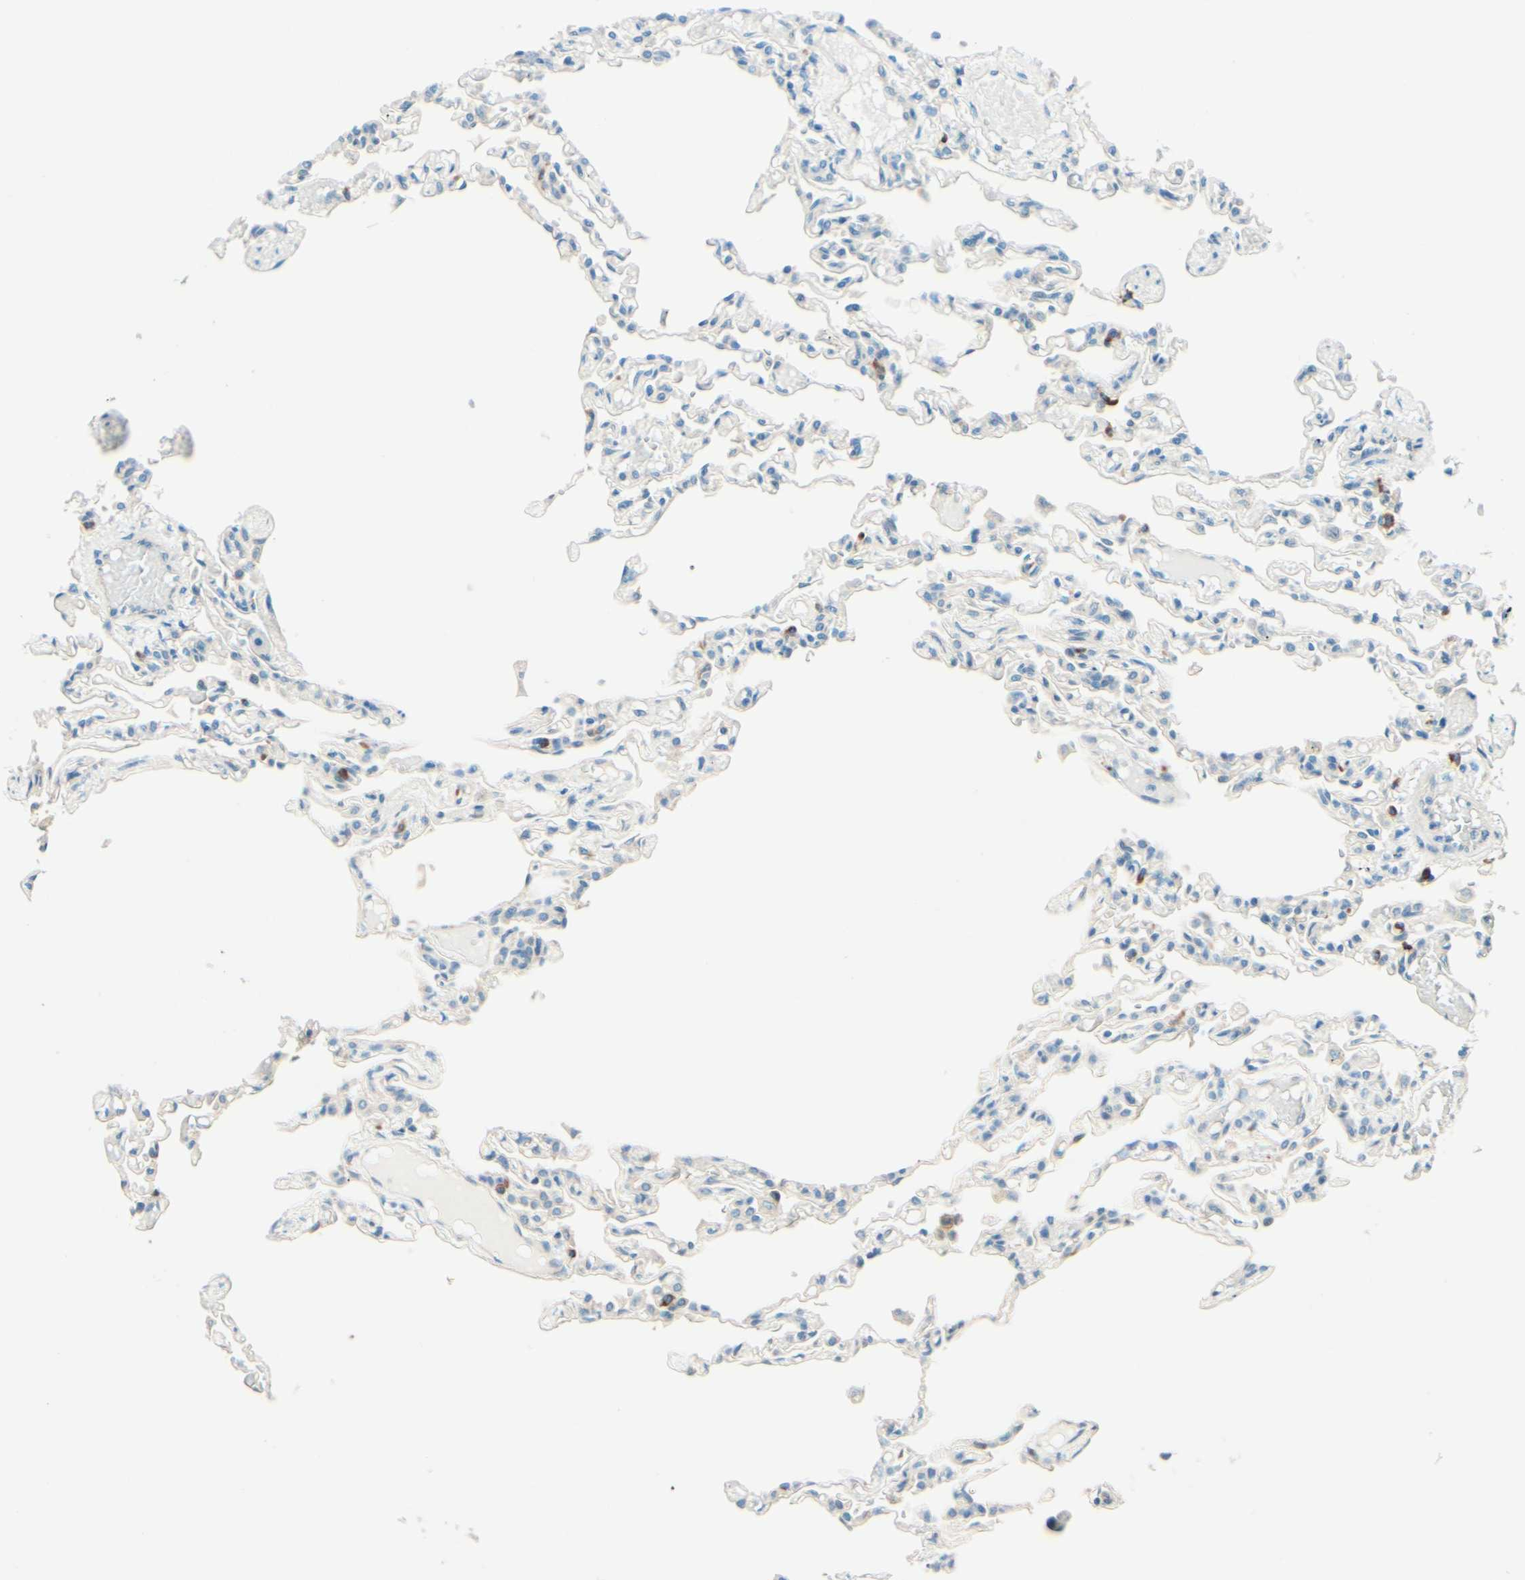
{"staining": {"intensity": "negative", "quantity": "none", "location": "none"}, "tissue": "lung", "cell_type": "Alveolar cells", "image_type": "normal", "snomed": [{"axis": "morphology", "description": "Normal tissue, NOS"}, {"axis": "topography", "description": "Lung"}], "caption": "DAB (3,3'-diaminobenzidine) immunohistochemical staining of unremarkable lung demonstrates no significant expression in alveolar cells.", "gene": "TAOK2", "patient": {"sex": "male", "age": 21}}